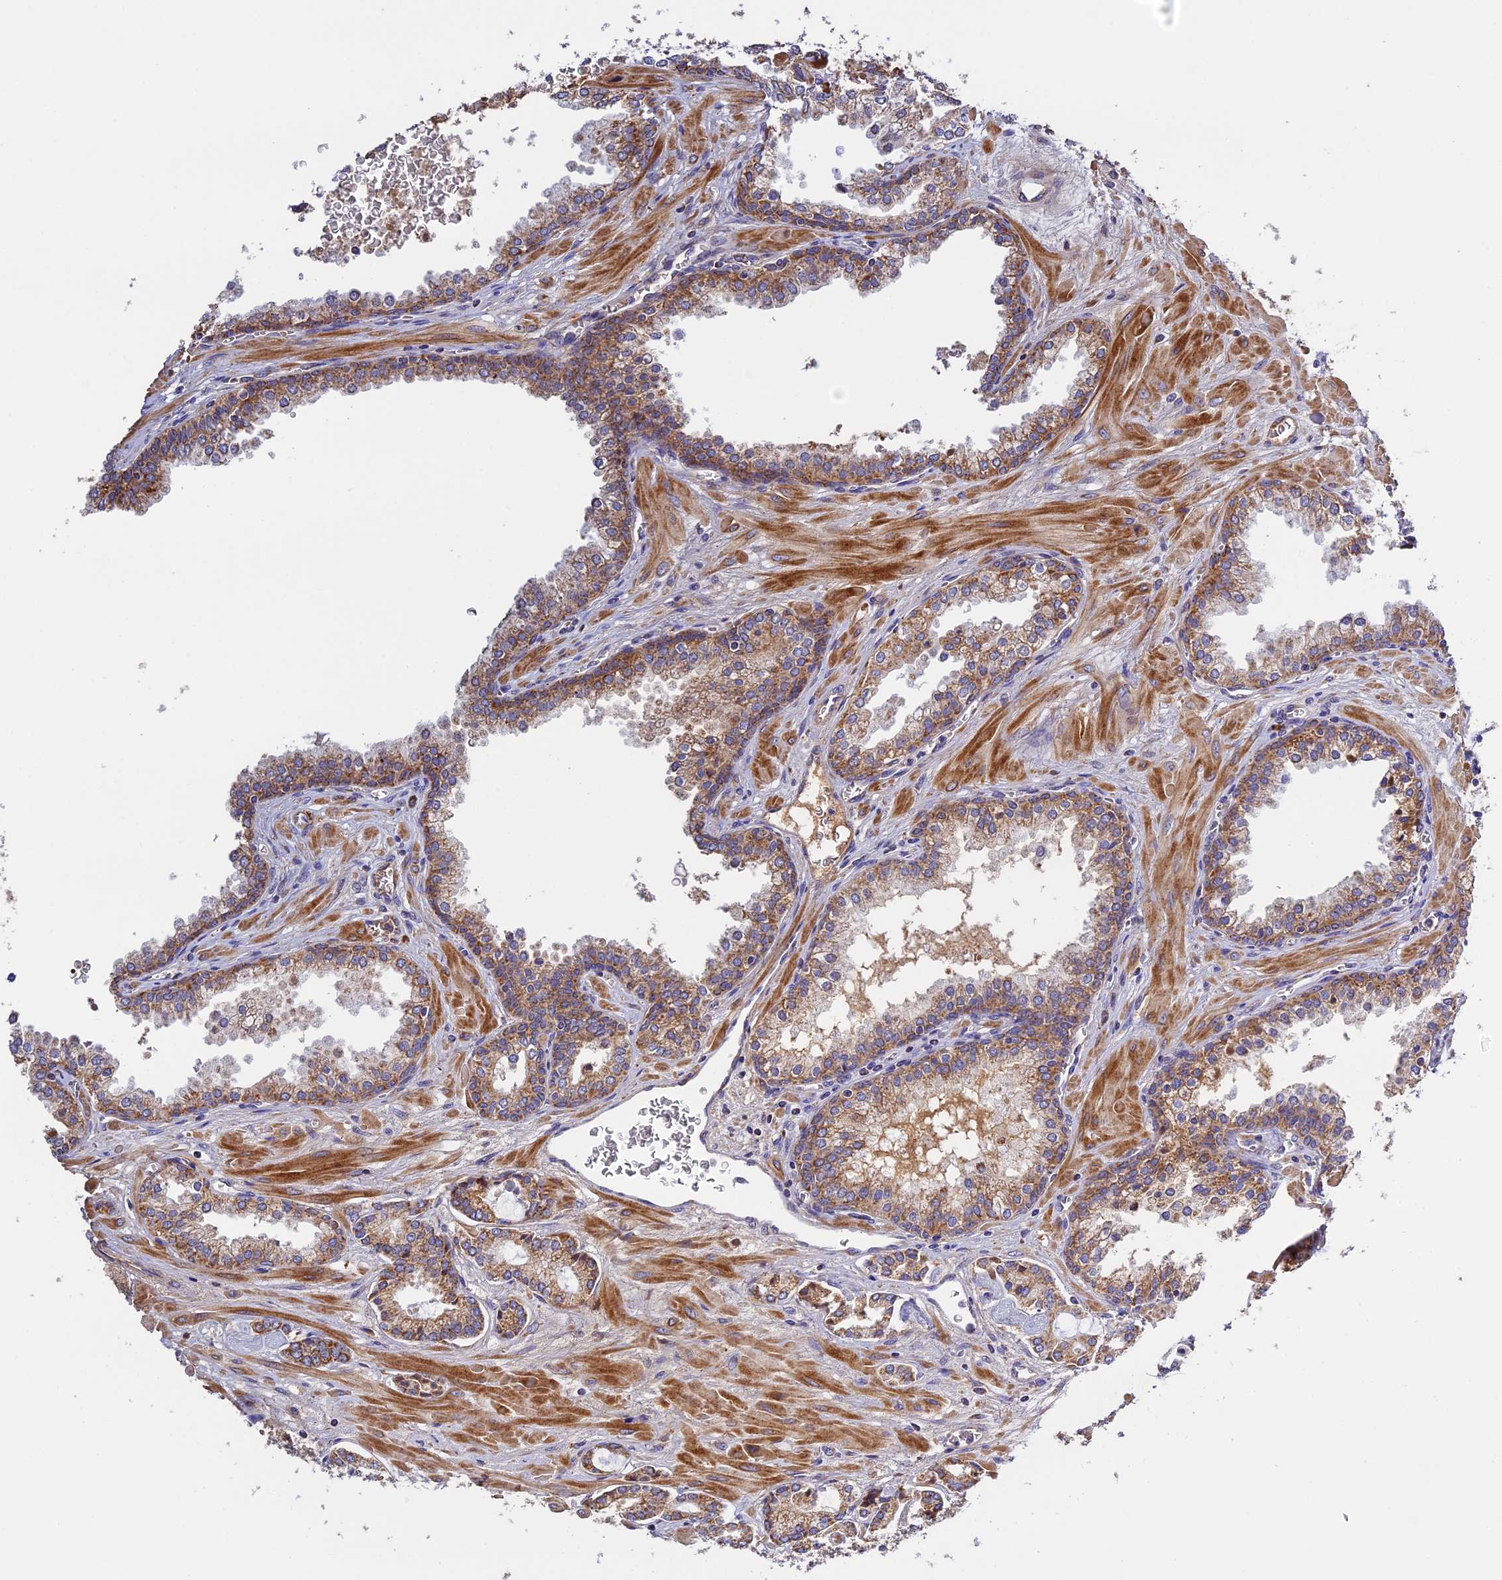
{"staining": {"intensity": "moderate", "quantity": ">75%", "location": "cytoplasmic/membranous"}, "tissue": "prostate cancer", "cell_type": "Tumor cells", "image_type": "cancer", "snomed": [{"axis": "morphology", "description": "Adenocarcinoma, Low grade"}, {"axis": "topography", "description": "Prostate"}], "caption": "Prostate low-grade adenocarcinoma tissue shows moderate cytoplasmic/membranous expression in approximately >75% of tumor cells The staining was performed using DAB to visualize the protein expression in brown, while the nuclei were stained in blue with hematoxylin (Magnification: 20x).", "gene": "OCEL1", "patient": {"sex": "male", "age": 67}}